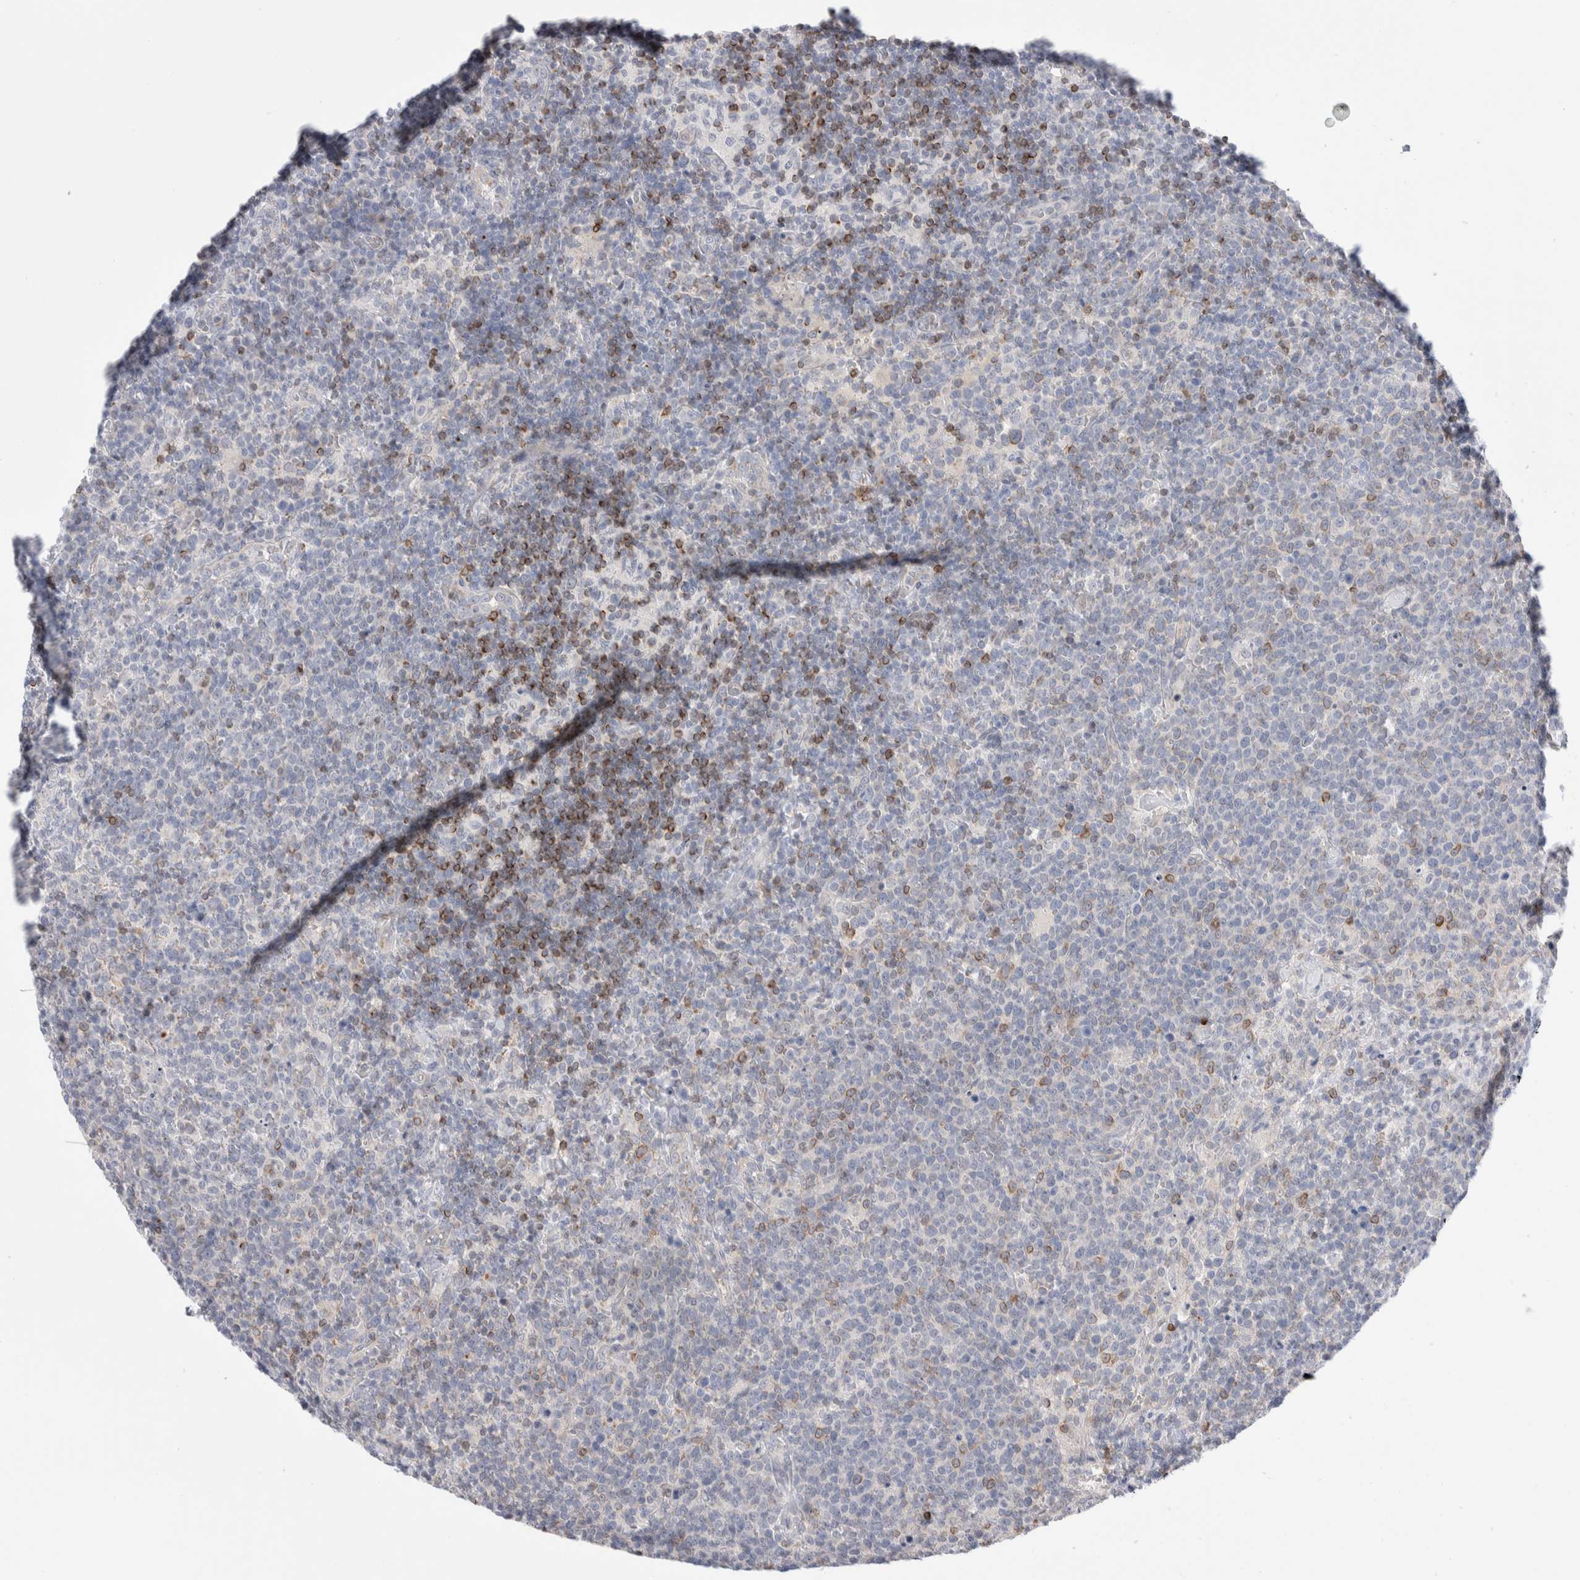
{"staining": {"intensity": "negative", "quantity": "none", "location": "none"}, "tissue": "lymphoma", "cell_type": "Tumor cells", "image_type": "cancer", "snomed": [{"axis": "morphology", "description": "Malignant lymphoma, non-Hodgkin's type, High grade"}, {"axis": "topography", "description": "Lymph node"}], "caption": "The photomicrograph demonstrates no significant expression in tumor cells of high-grade malignant lymphoma, non-Hodgkin's type.", "gene": "C1orf112", "patient": {"sex": "male", "age": 61}}